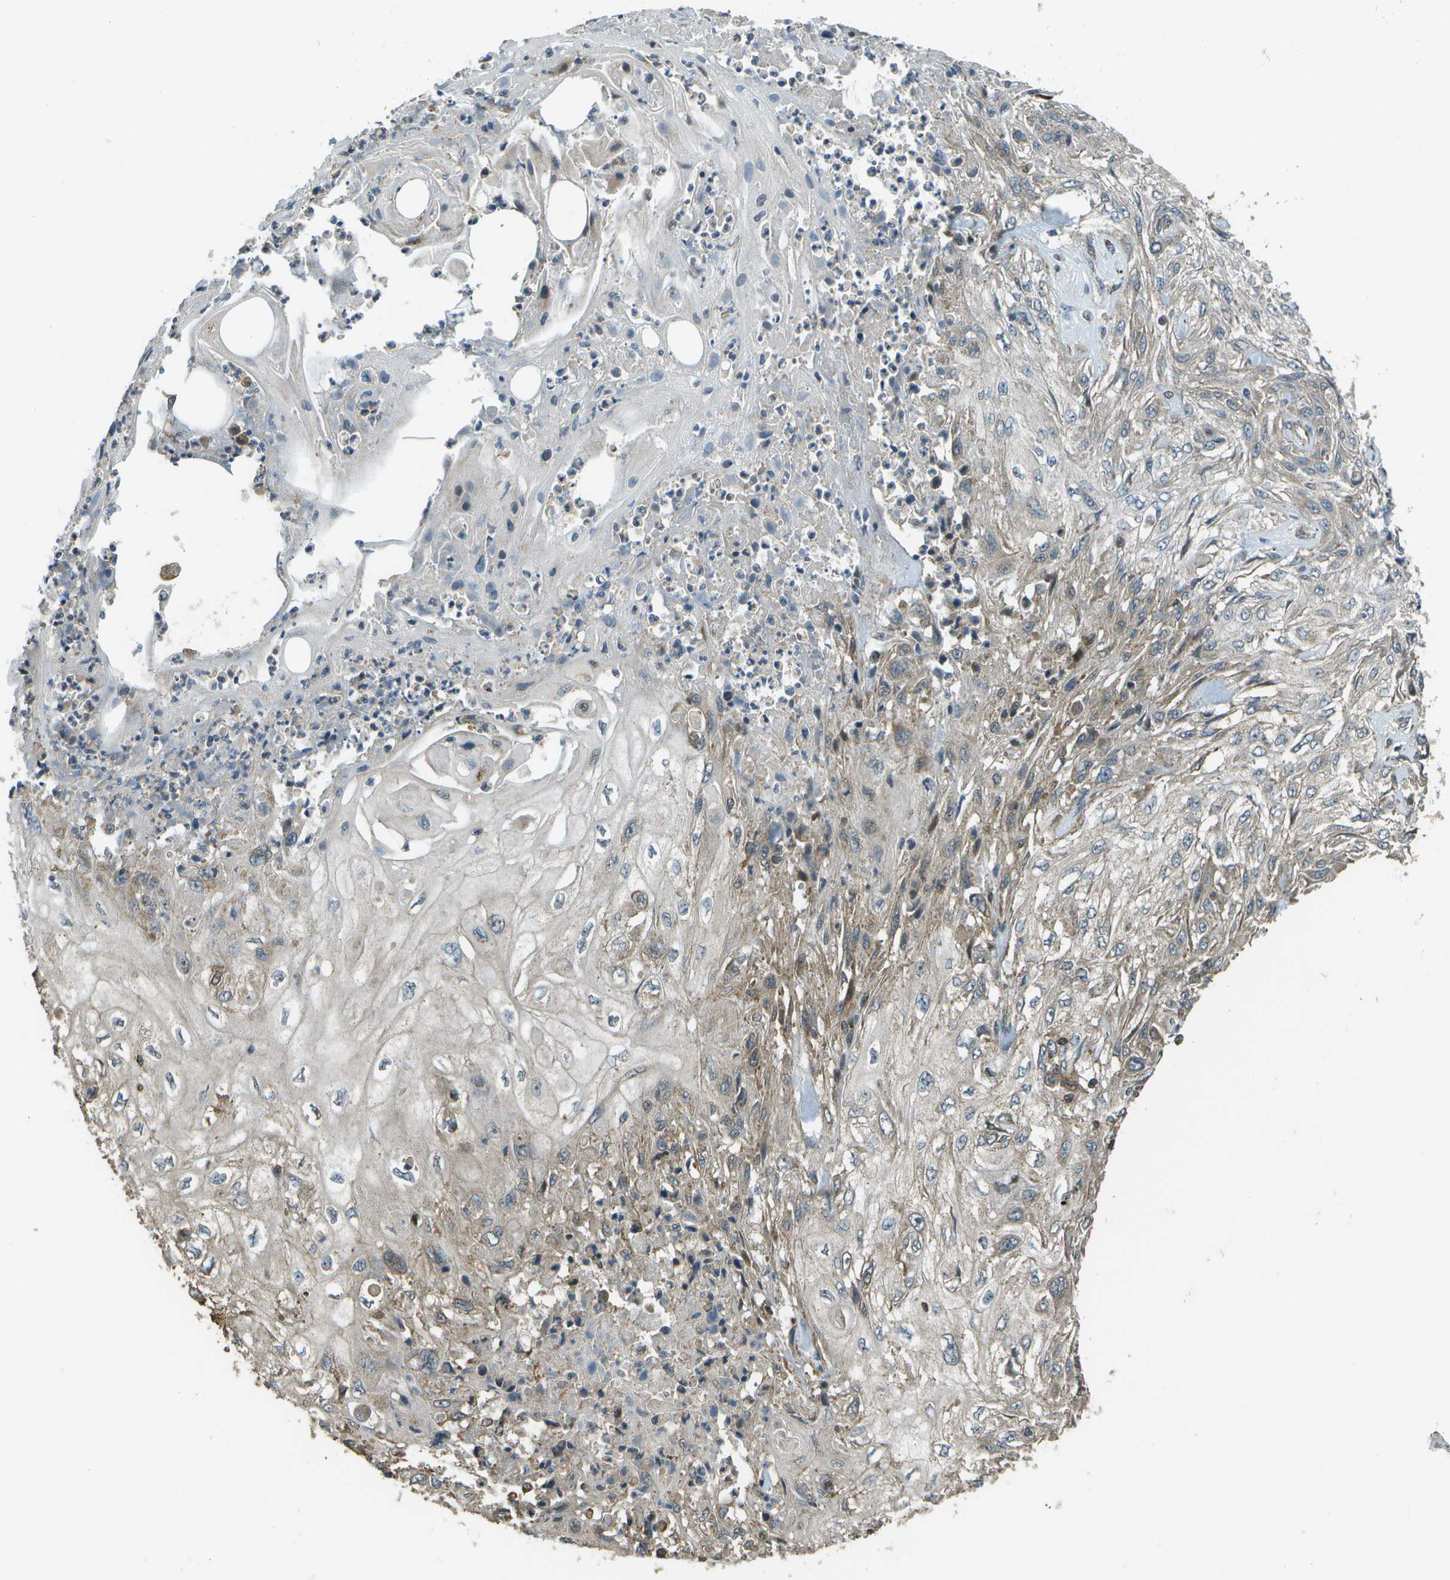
{"staining": {"intensity": "weak", "quantity": "<25%", "location": "cytoplasmic/membranous"}, "tissue": "skin cancer", "cell_type": "Tumor cells", "image_type": "cancer", "snomed": [{"axis": "morphology", "description": "Squamous cell carcinoma, NOS"}, {"axis": "topography", "description": "Skin"}], "caption": "A histopathology image of skin cancer stained for a protein demonstrates no brown staining in tumor cells.", "gene": "PLPBP", "patient": {"sex": "male", "age": 75}}